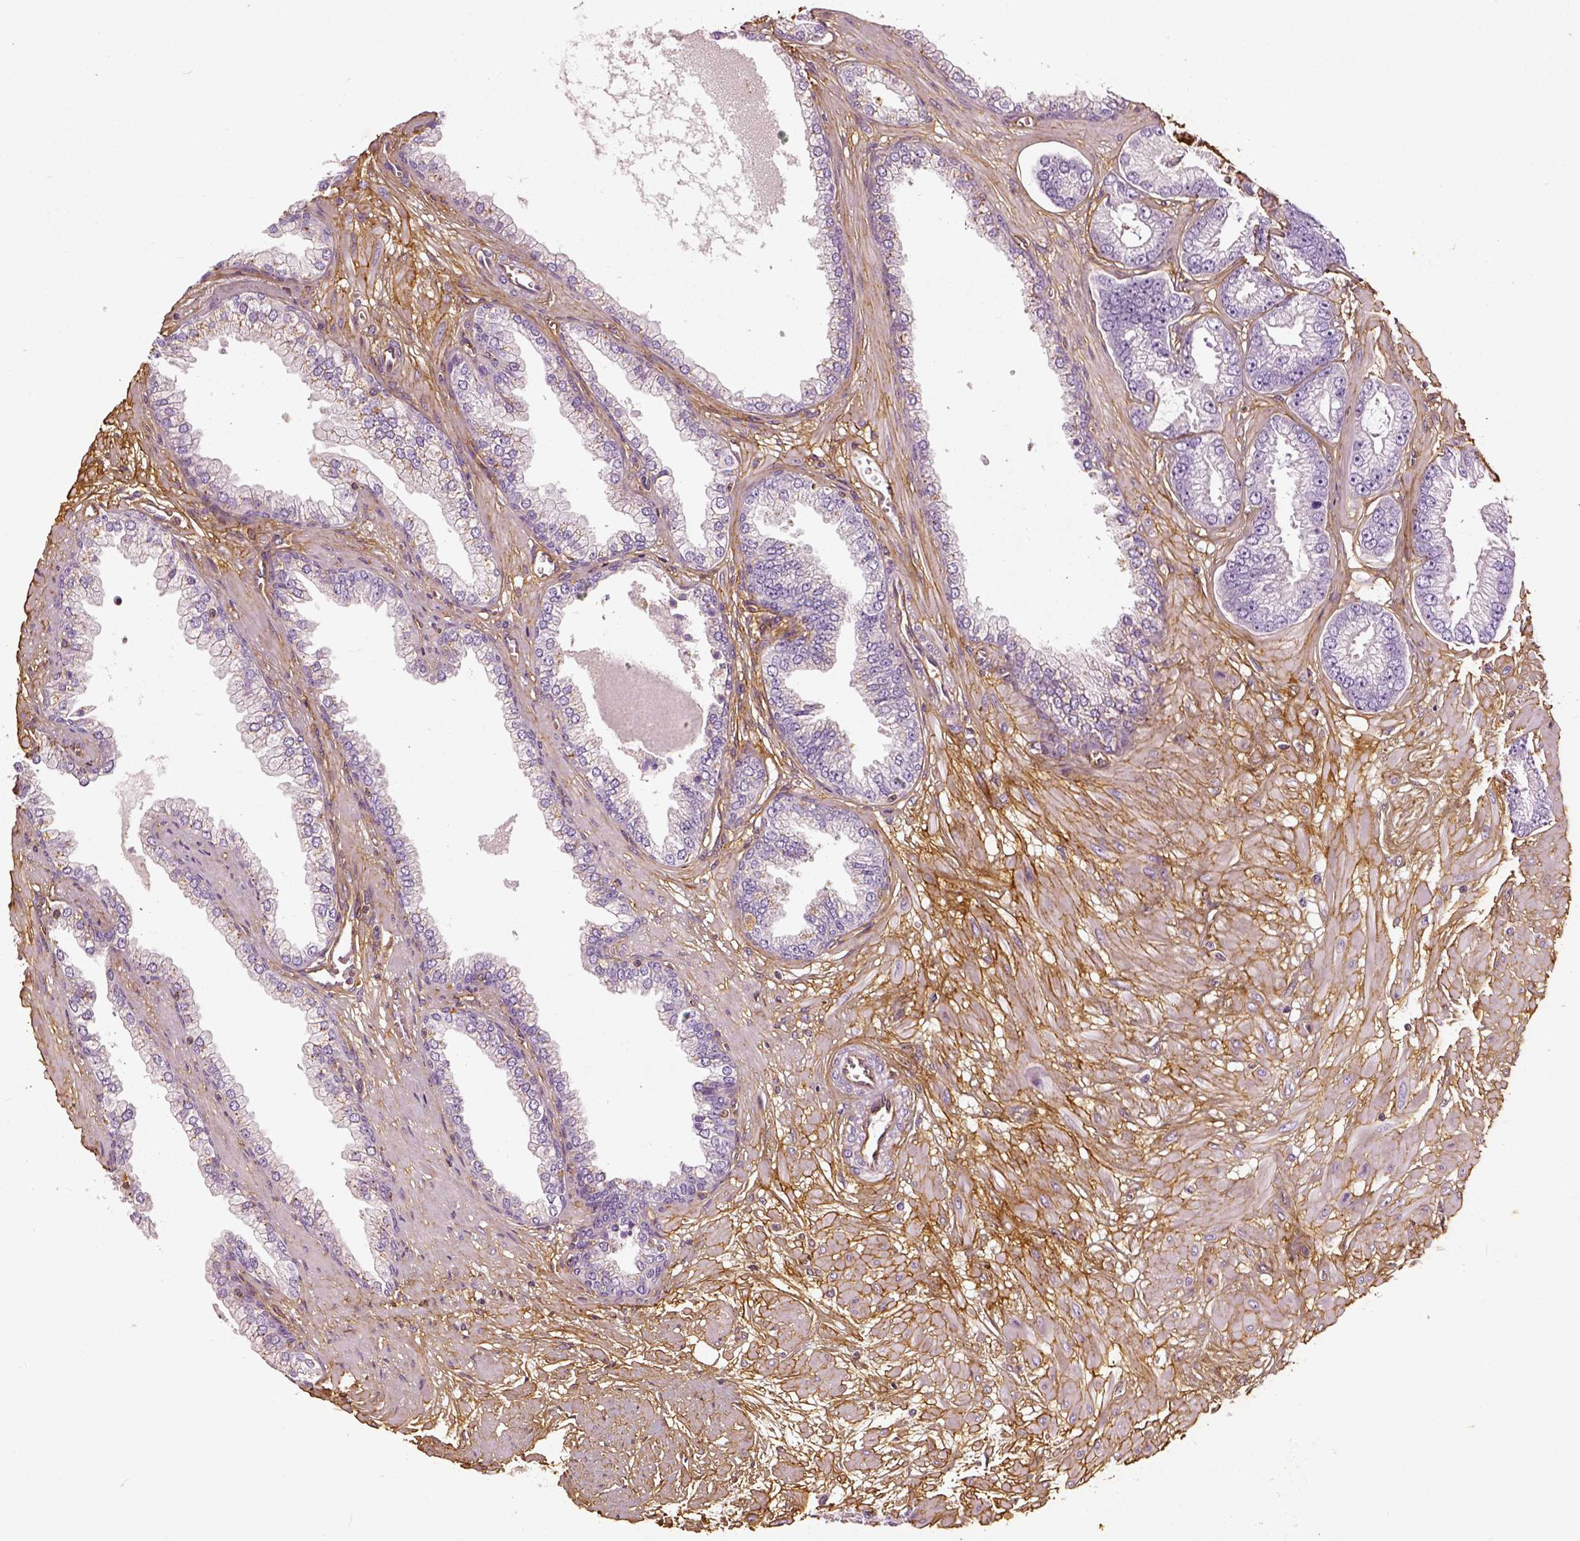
{"staining": {"intensity": "negative", "quantity": "none", "location": "none"}, "tissue": "prostate cancer", "cell_type": "Tumor cells", "image_type": "cancer", "snomed": [{"axis": "morphology", "description": "Adenocarcinoma, Low grade"}, {"axis": "topography", "description": "Prostate"}], "caption": "Prostate cancer (adenocarcinoma (low-grade)) was stained to show a protein in brown. There is no significant expression in tumor cells. (DAB immunohistochemistry with hematoxylin counter stain).", "gene": "COL6A2", "patient": {"sex": "male", "age": 64}}